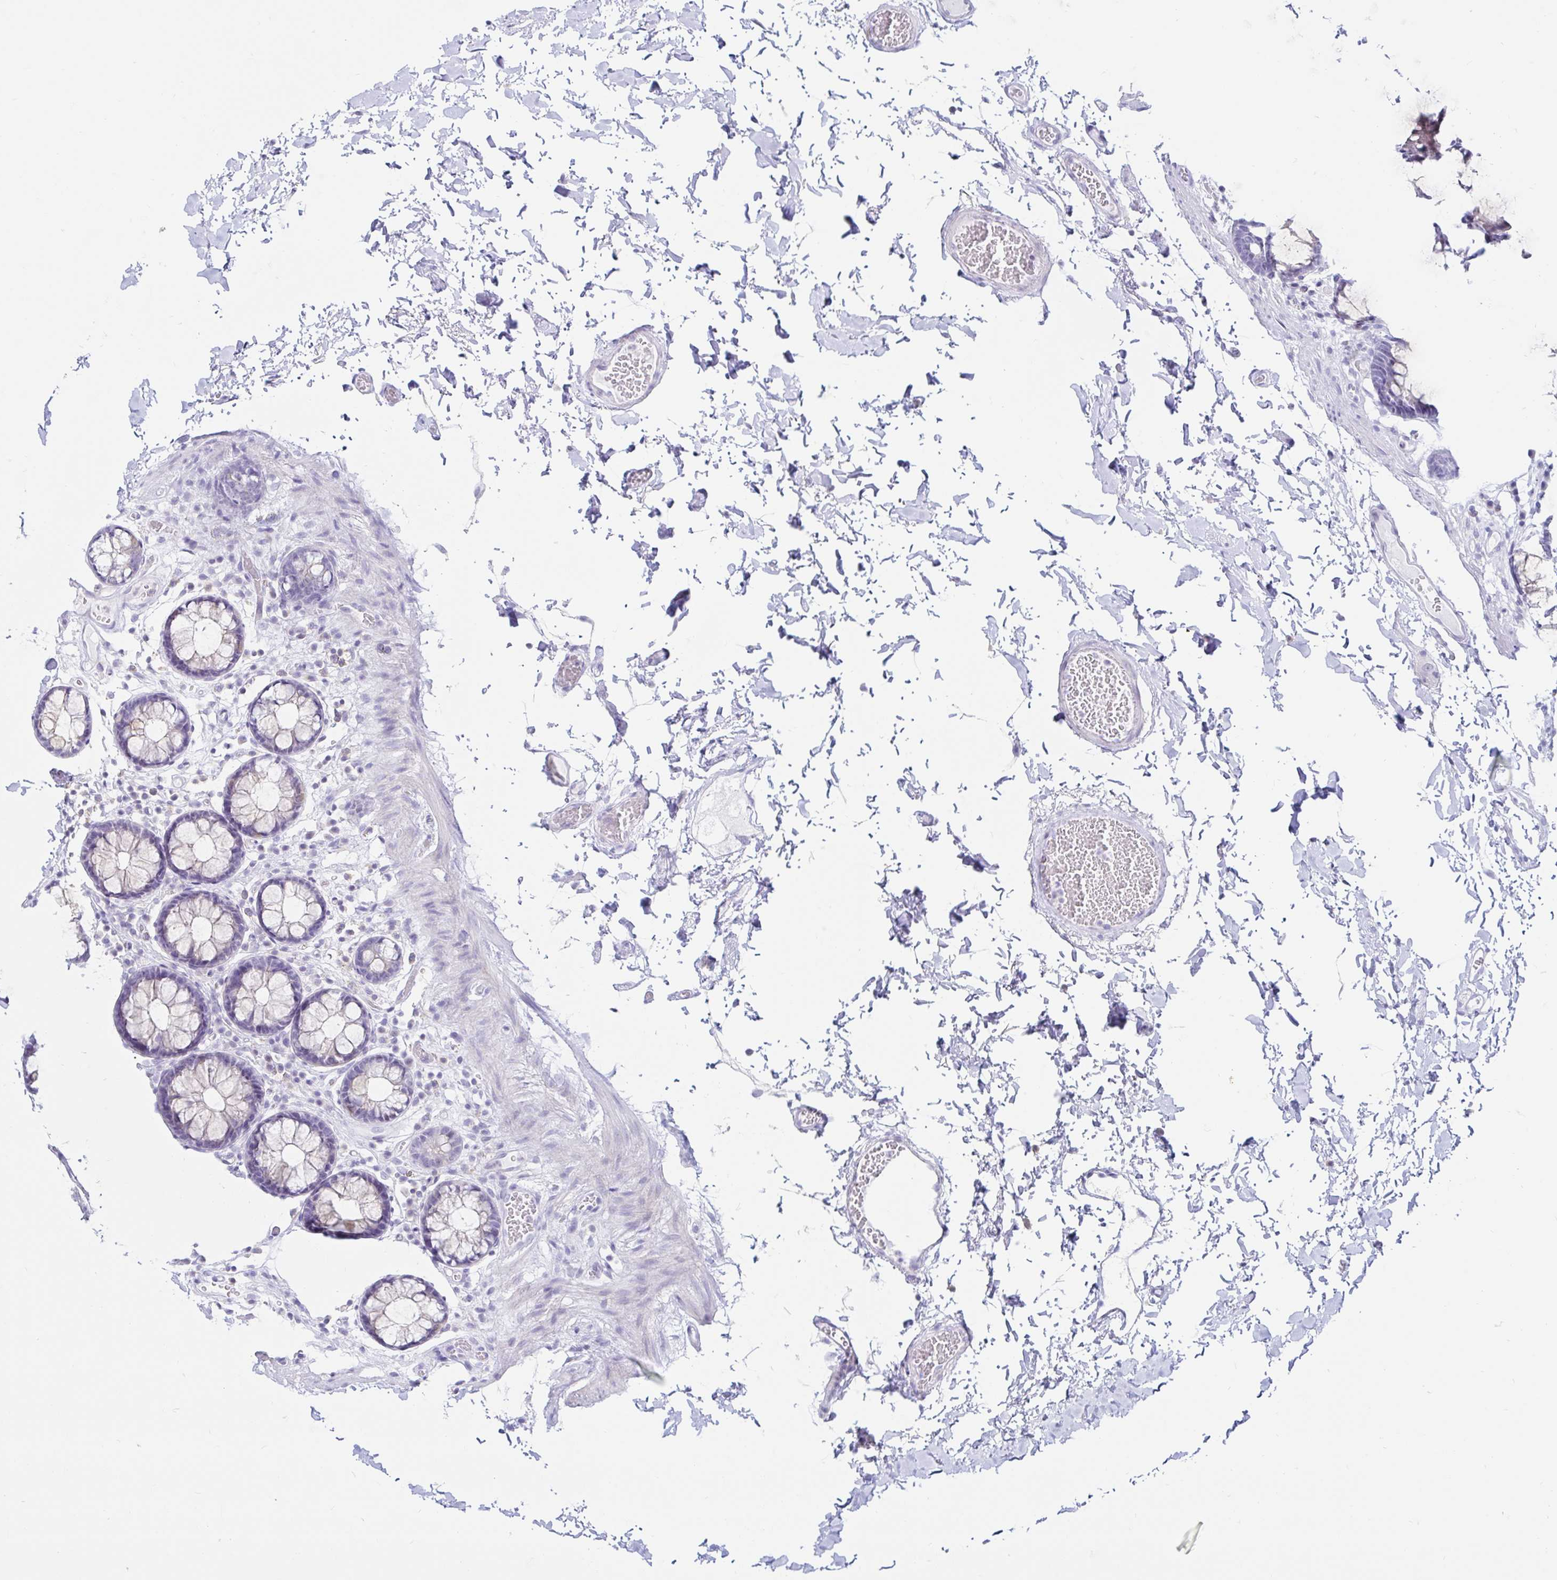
{"staining": {"intensity": "negative", "quantity": "none", "location": "none"}, "tissue": "colon", "cell_type": "Endothelial cells", "image_type": "normal", "snomed": [{"axis": "morphology", "description": "Normal tissue, NOS"}, {"axis": "topography", "description": "Colon"}, {"axis": "topography", "description": "Peripheral nerve tissue"}], "caption": "Endothelial cells are negative for brown protein staining in benign colon. Nuclei are stained in blue.", "gene": "BEST1", "patient": {"sex": "male", "age": 84}}